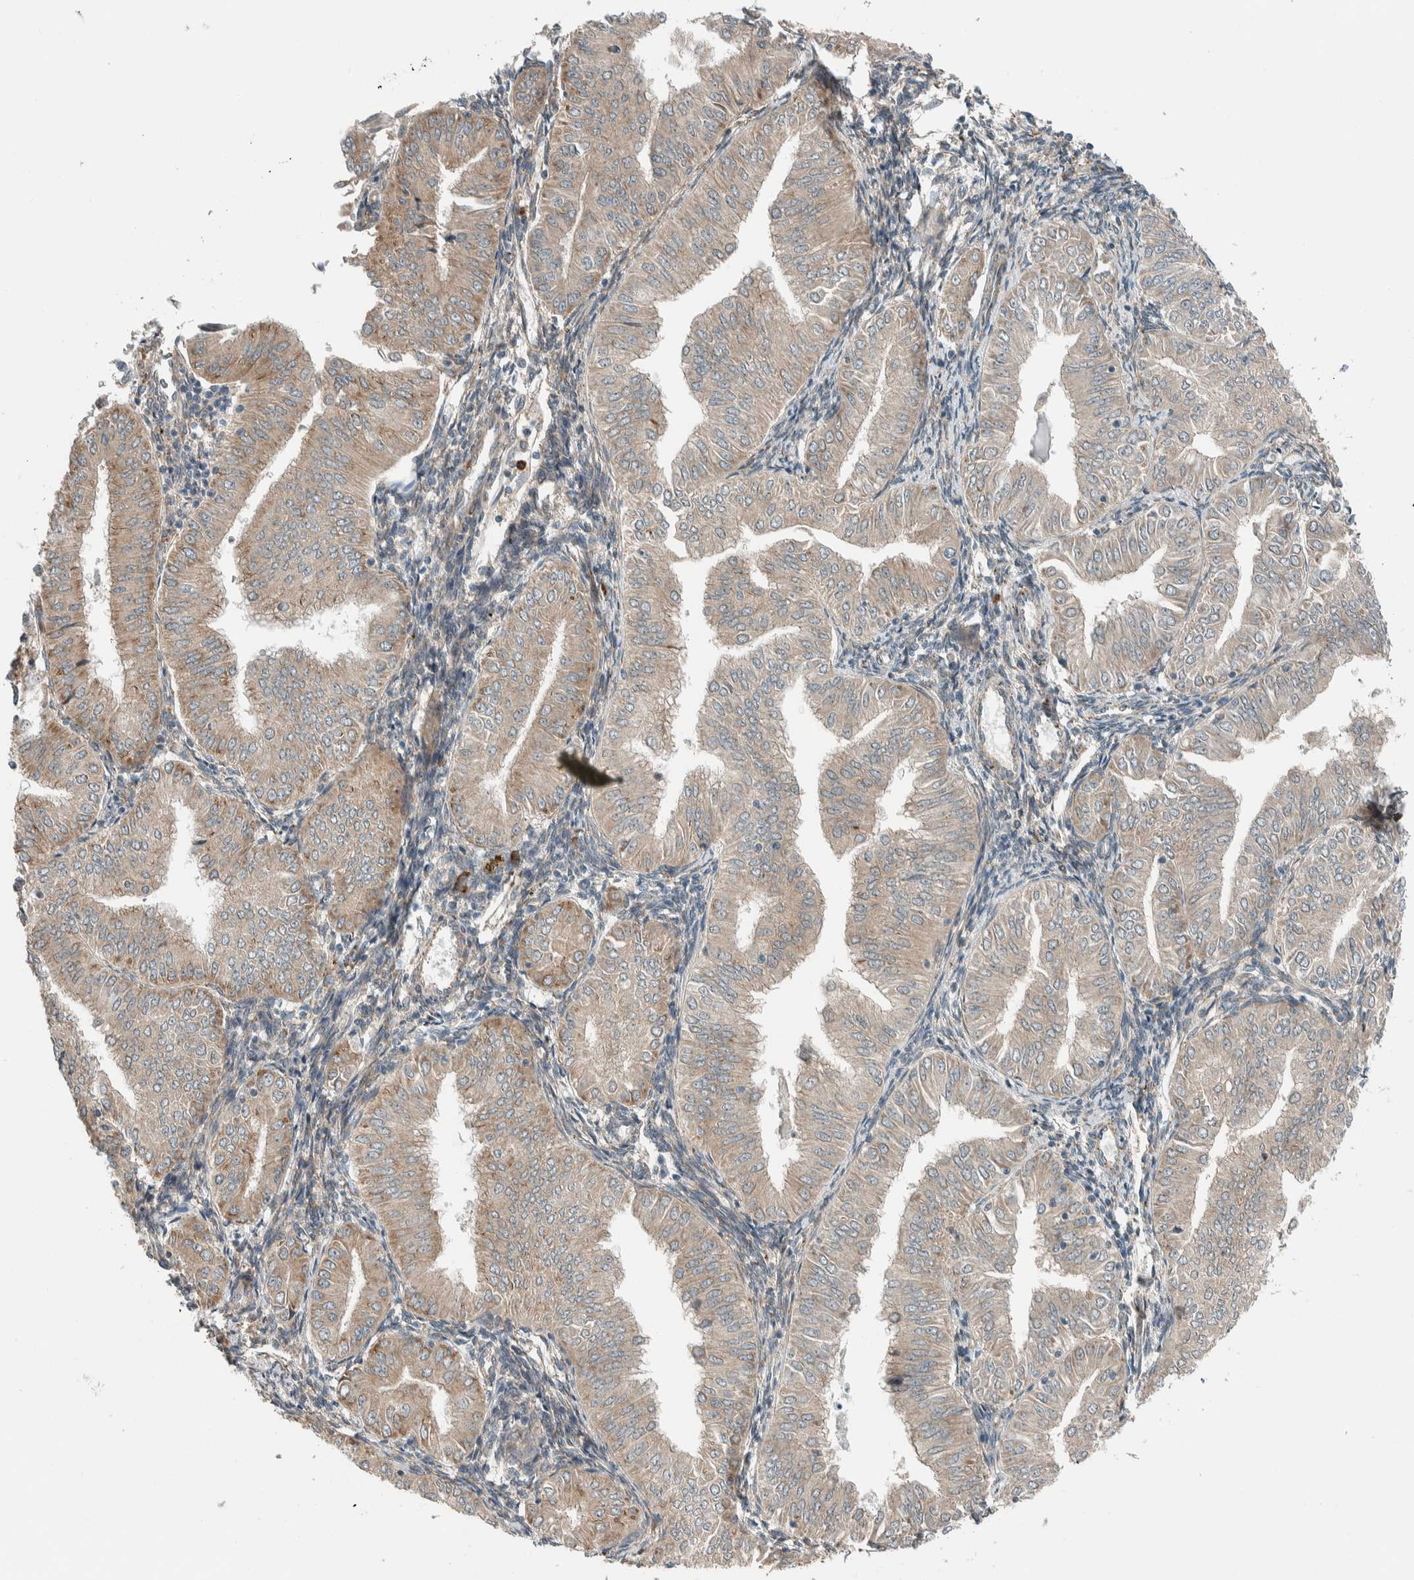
{"staining": {"intensity": "weak", "quantity": ">75%", "location": "cytoplasmic/membranous"}, "tissue": "endometrial cancer", "cell_type": "Tumor cells", "image_type": "cancer", "snomed": [{"axis": "morphology", "description": "Normal tissue, NOS"}, {"axis": "morphology", "description": "Adenocarcinoma, NOS"}, {"axis": "topography", "description": "Endometrium"}], "caption": "A photomicrograph showing weak cytoplasmic/membranous positivity in approximately >75% of tumor cells in endometrial adenocarcinoma, as visualized by brown immunohistochemical staining.", "gene": "CTBP2", "patient": {"sex": "female", "age": 53}}